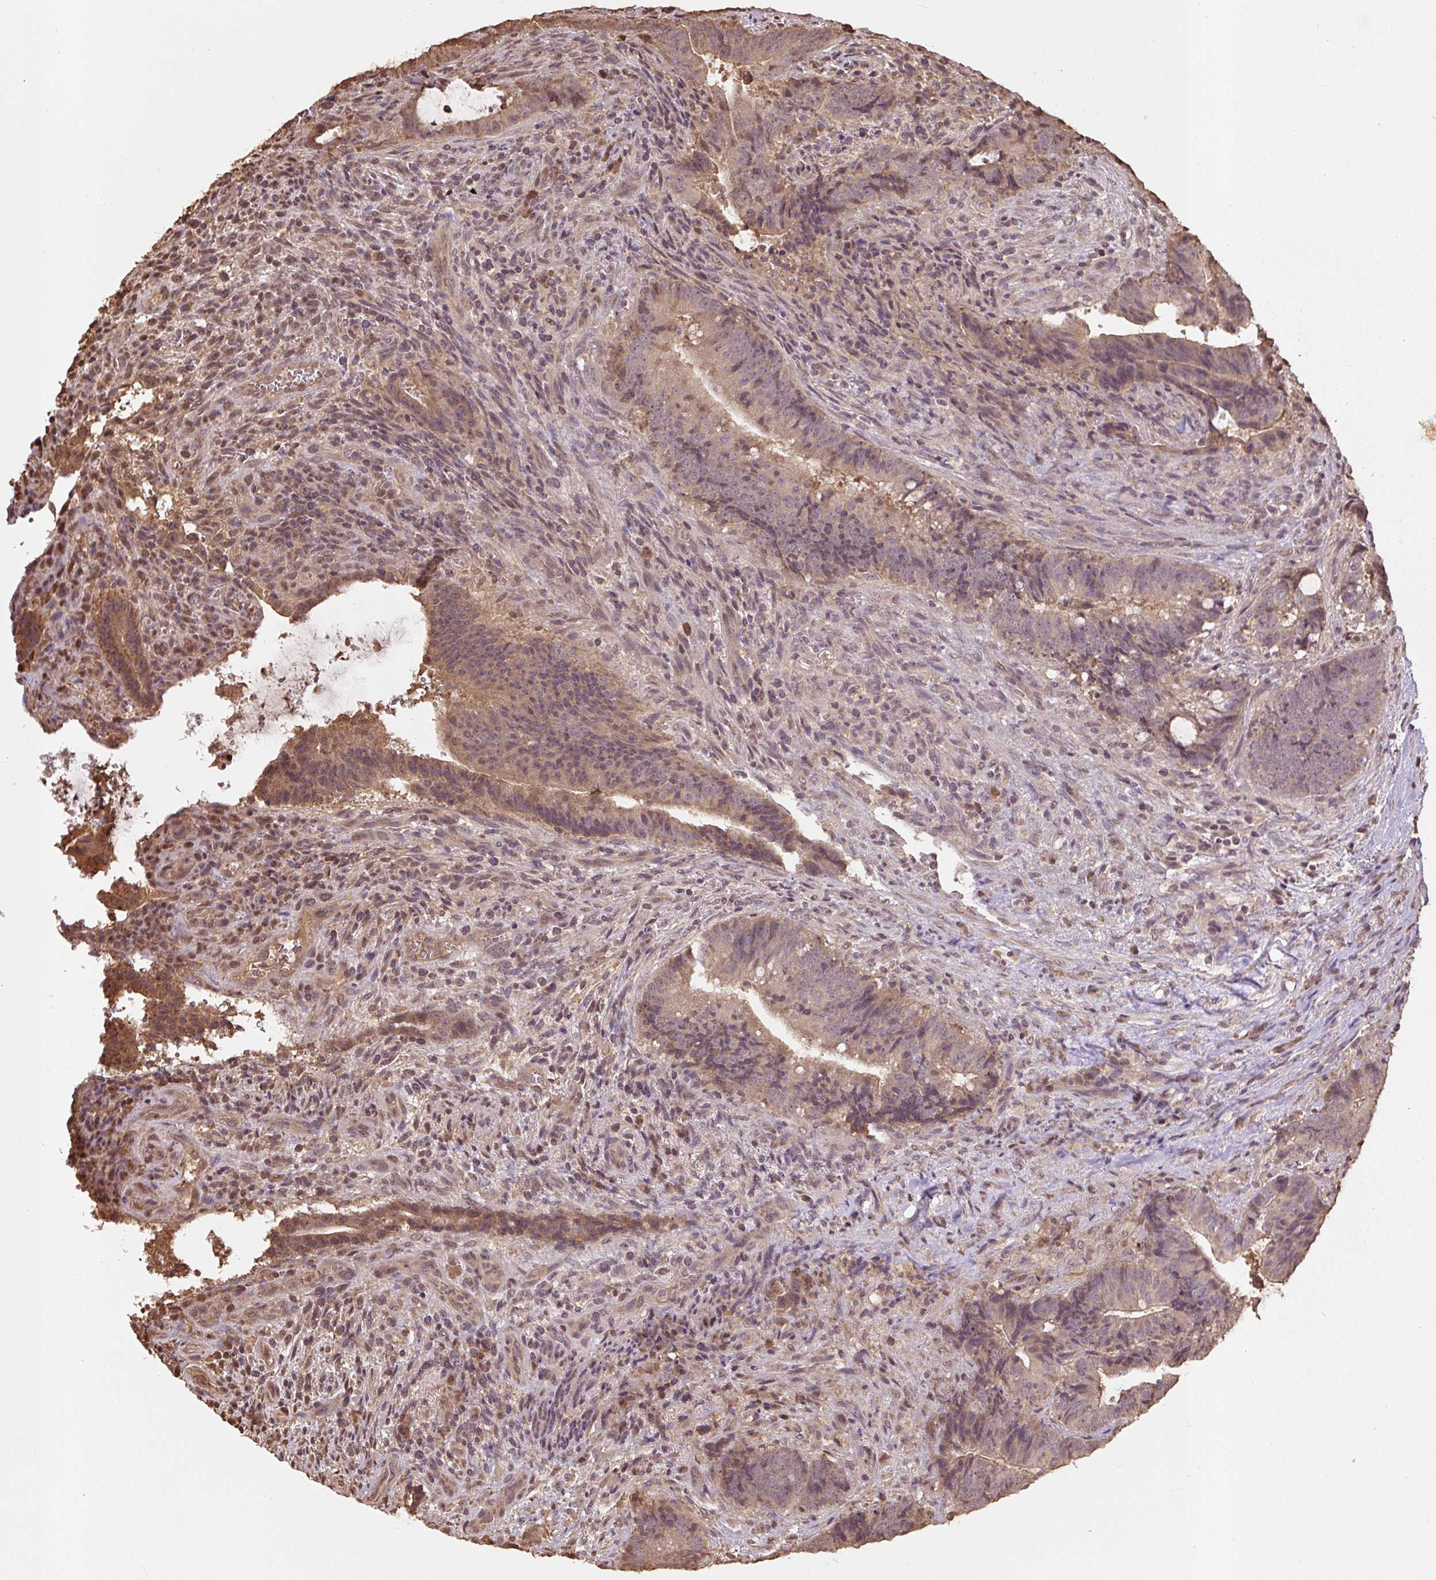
{"staining": {"intensity": "weak", "quantity": ">75%", "location": "cytoplasmic/membranous,nuclear"}, "tissue": "colorectal cancer", "cell_type": "Tumor cells", "image_type": "cancer", "snomed": [{"axis": "morphology", "description": "Adenocarcinoma, NOS"}, {"axis": "topography", "description": "Colon"}], "caption": "Protein expression analysis of colorectal cancer (adenocarcinoma) shows weak cytoplasmic/membranous and nuclear staining in about >75% of tumor cells.", "gene": "TMEM170B", "patient": {"sex": "female", "age": 43}}